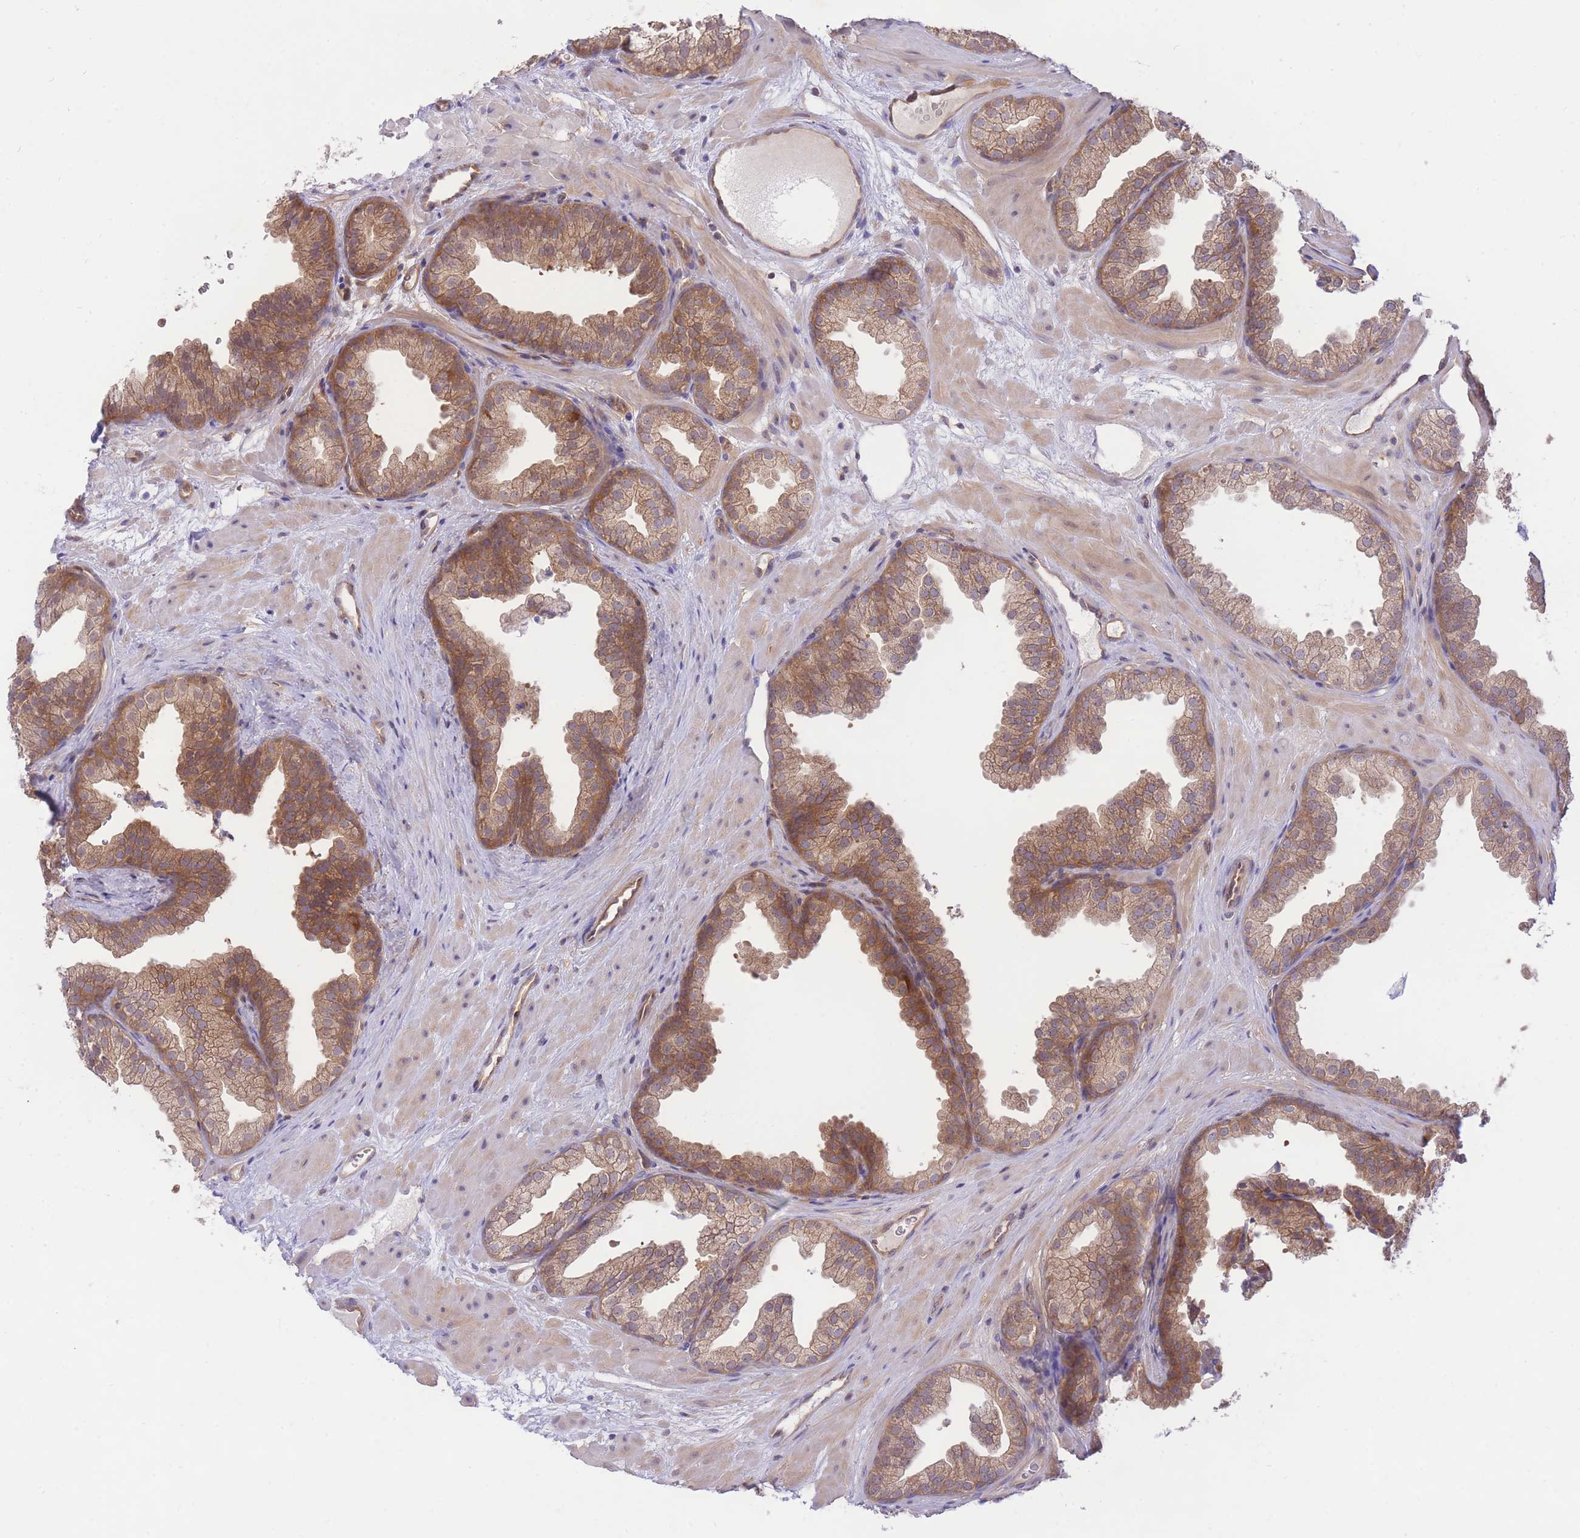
{"staining": {"intensity": "moderate", "quantity": "25%-75%", "location": "cytoplasmic/membranous"}, "tissue": "prostate", "cell_type": "Glandular cells", "image_type": "normal", "snomed": [{"axis": "morphology", "description": "Normal tissue, NOS"}, {"axis": "topography", "description": "Prostate"}], "caption": "Moderate cytoplasmic/membranous staining for a protein is identified in about 25%-75% of glandular cells of unremarkable prostate using immunohistochemistry.", "gene": "PREP", "patient": {"sex": "male", "age": 37}}